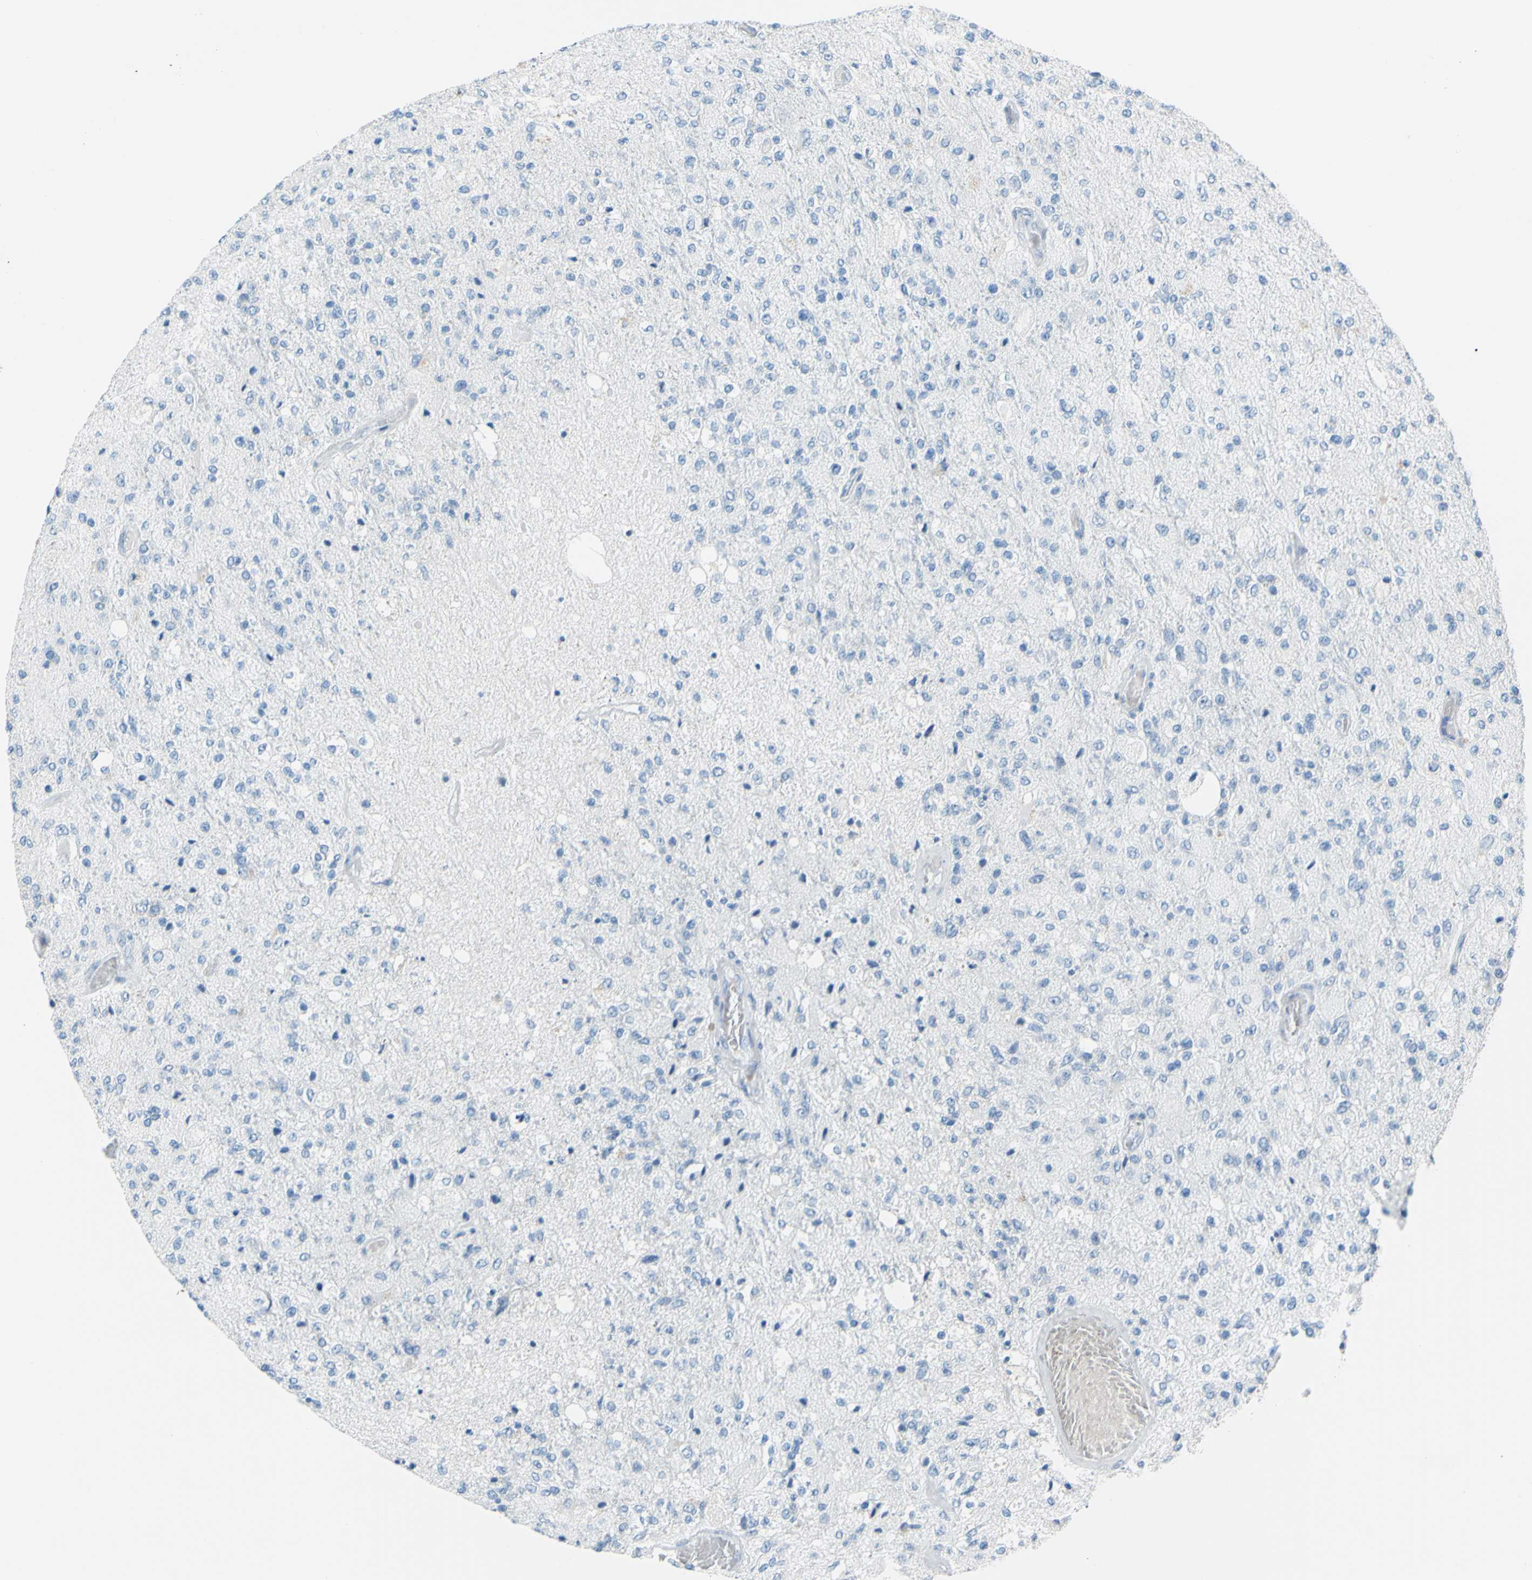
{"staining": {"intensity": "negative", "quantity": "none", "location": "none"}, "tissue": "glioma", "cell_type": "Tumor cells", "image_type": "cancer", "snomed": [{"axis": "morphology", "description": "Normal tissue, NOS"}, {"axis": "morphology", "description": "Glioma, malignant, High grade"}, {"axis": "topography", "description": "Cerebral cortex"}], "caption": "The photomicrograph displays no staining of tumor cells in glioma.", "gene": "DCT", "patient": {"sex": "male", "age": 77}}